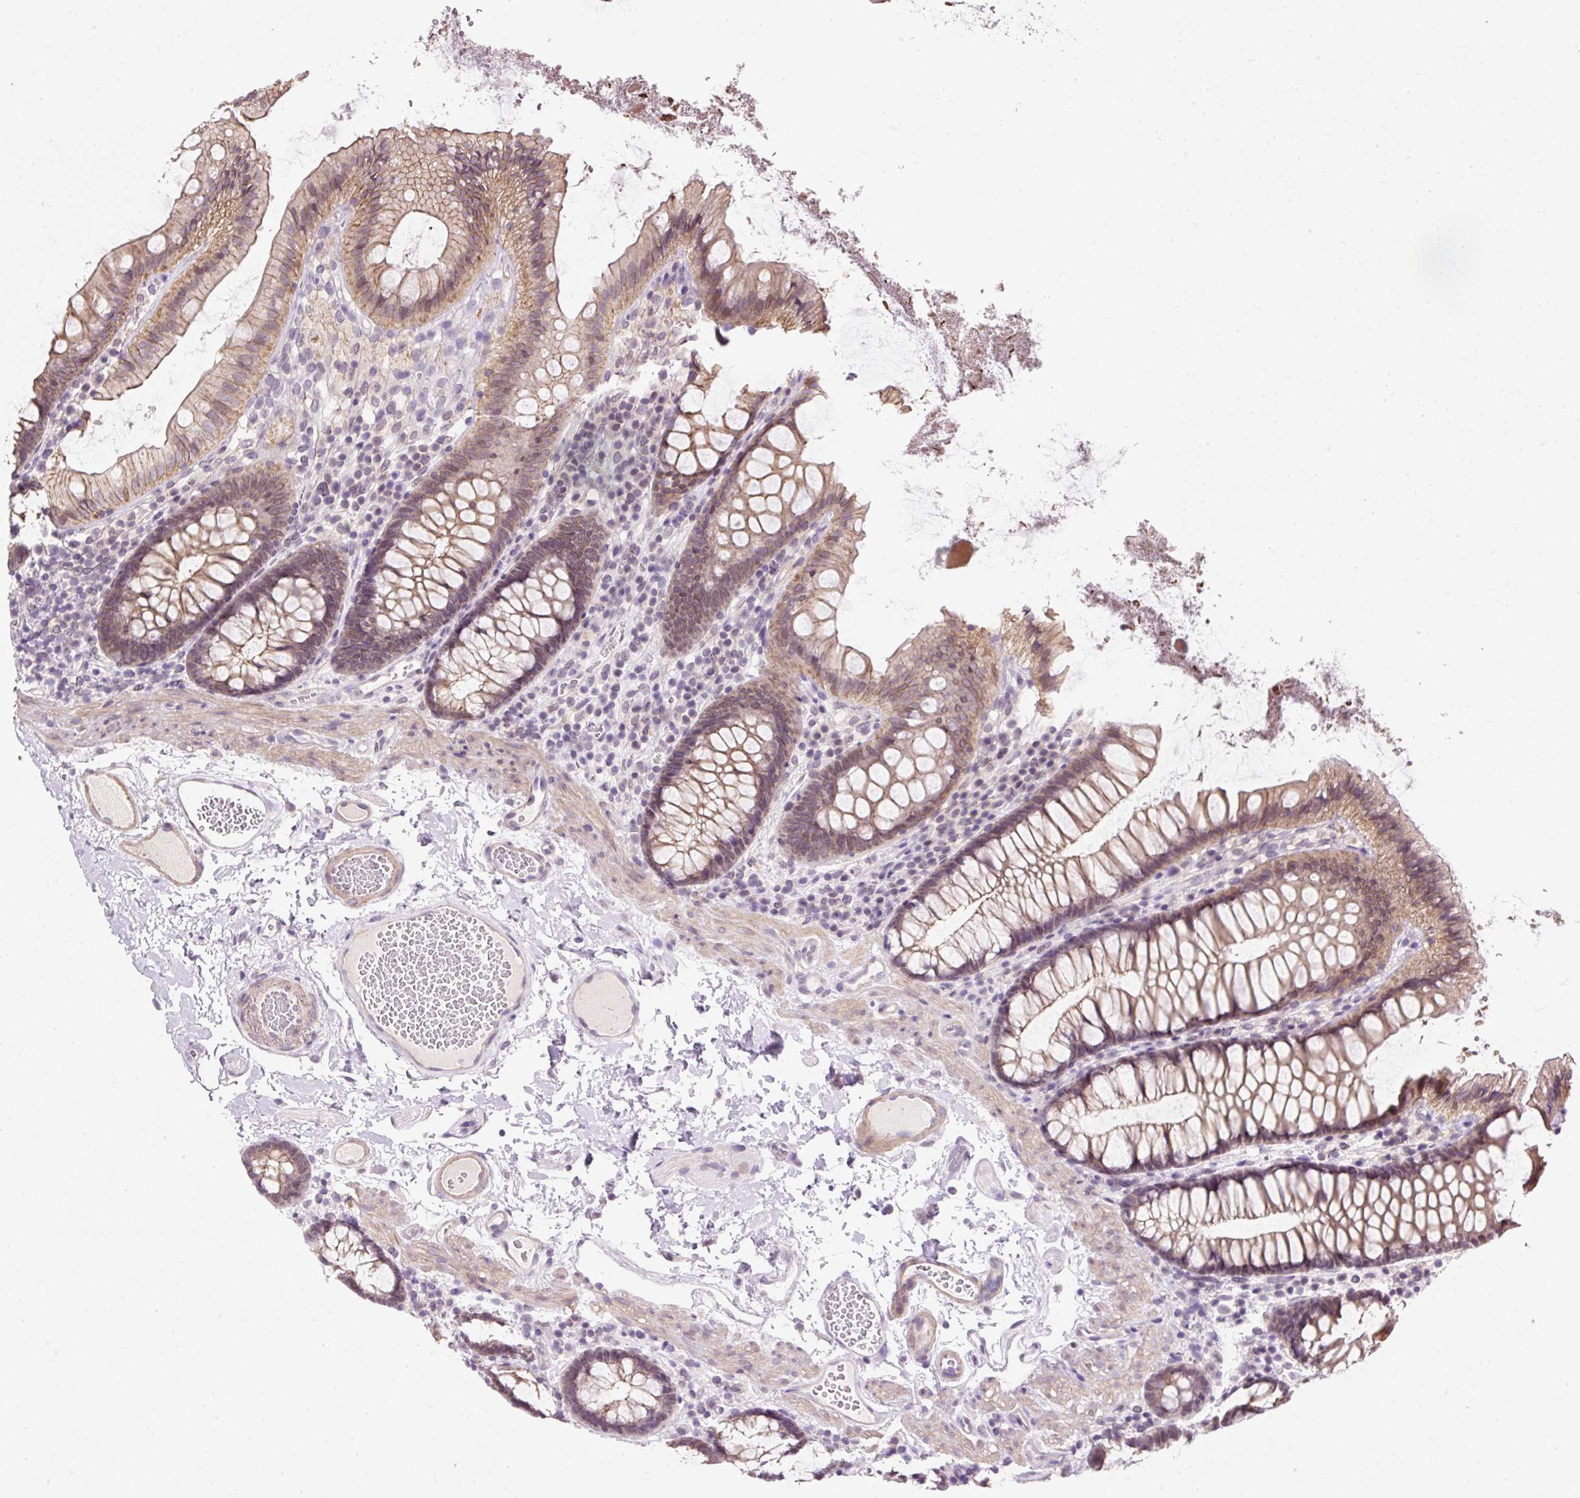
{"staining": {"intensity": "weak", "quantity": ">75%", "location": "cytoplasmic/membranous"}, "tissue": "colon", "cell_type": "Endothelial cells", "image_type": "normal", "snomed": [{"axis": "morphology", "description": "Normal tissue, NOS"}, {"axis": "topography", "description": "Colon"}], "caption": "Immunohistochemistry staining of benign colon, which exhibits low levels of weak cytoplasmic/membranous expression in about >75% of endothelial cells indicating weak cytoplasmic/membranous protein expression. The staining was performed using DAB (brown) for protein detection and nuclei were counterstained in hematoxylin (blue).", "gene": "ZNF610", "patient": {"sex": "male", "age": 84}}